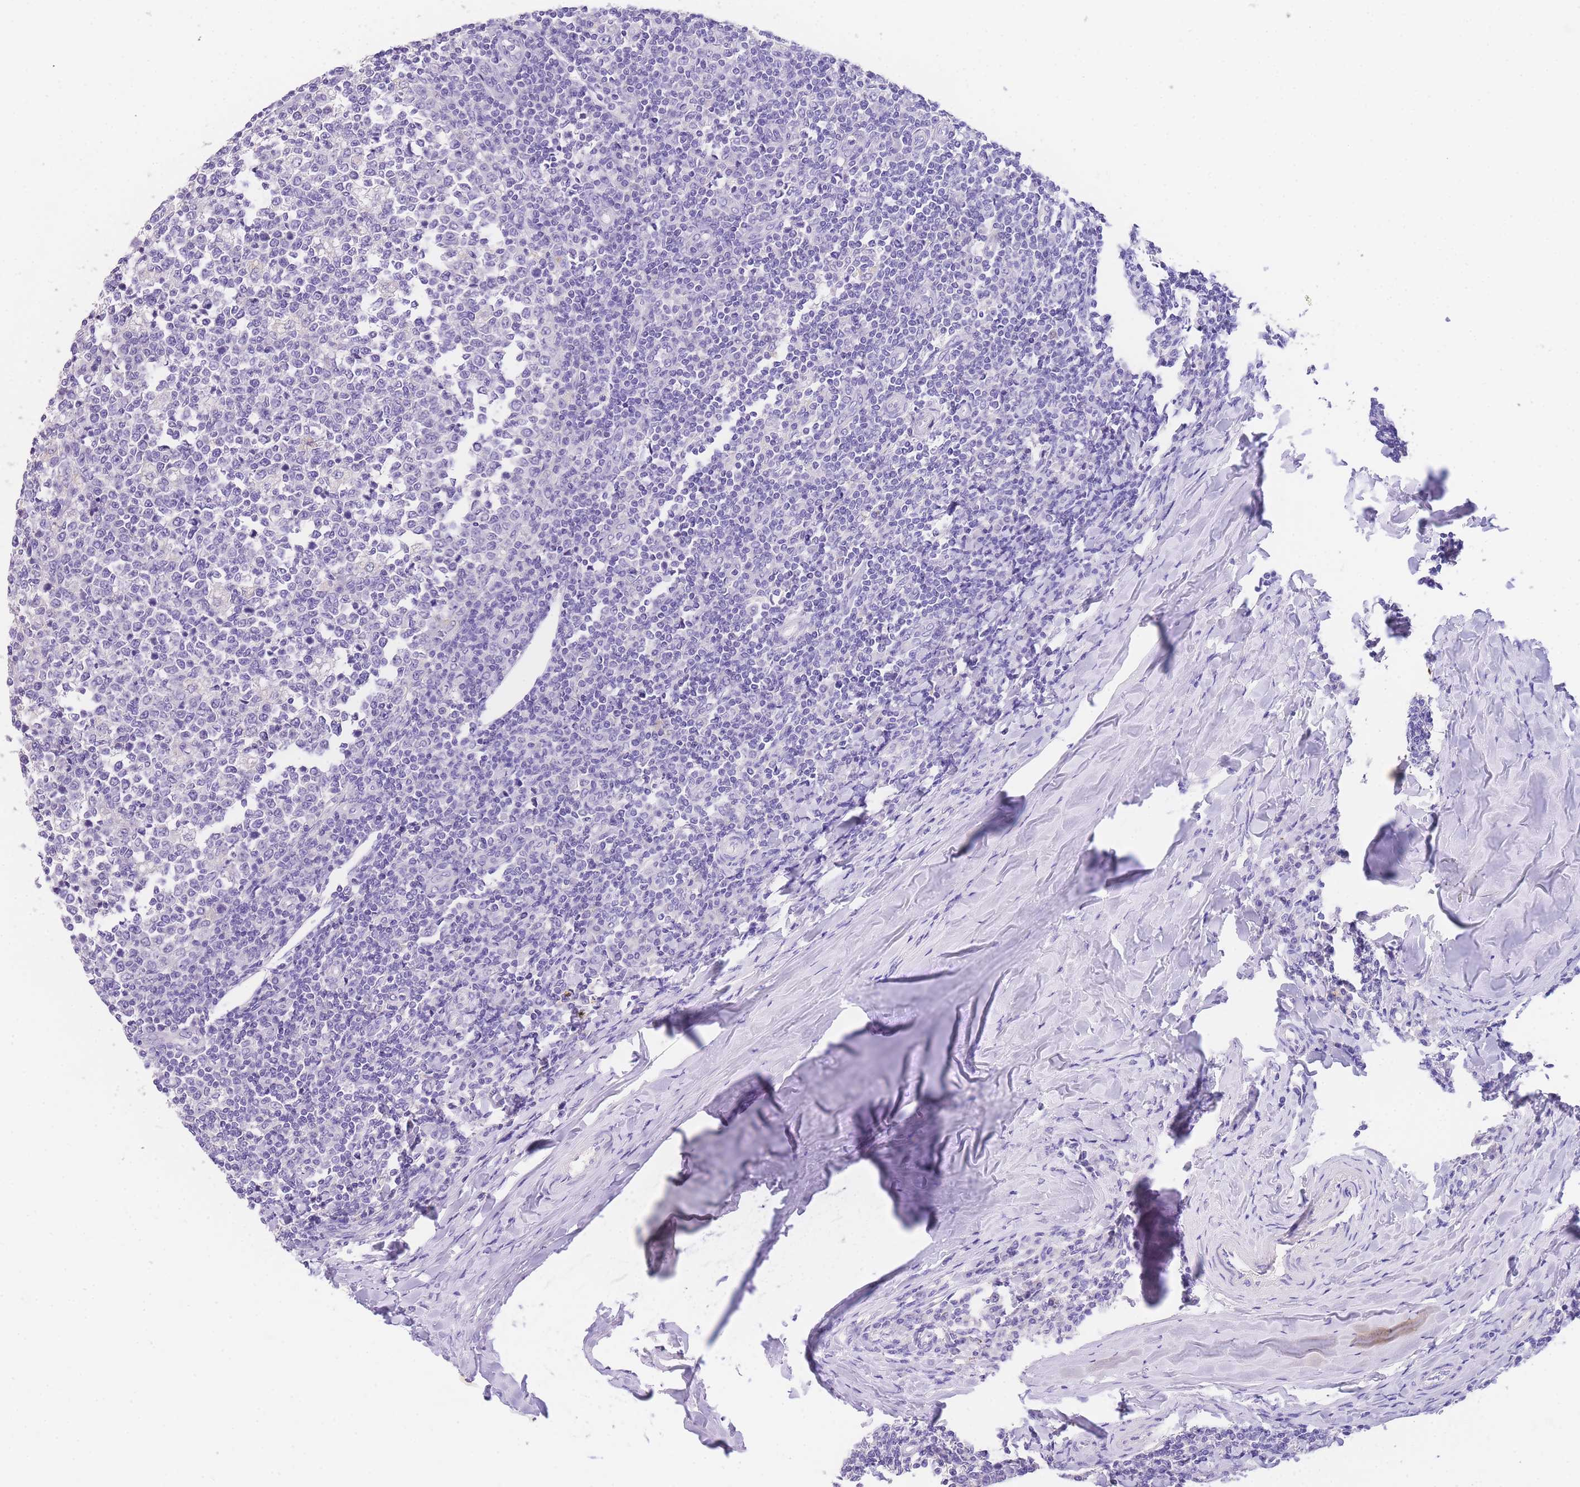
{"staining": {"intensity": "negative", "quantity": "none", "location": "none"}, "tissue": "tonsil", "cell_type": "Germinal center cells", "image_type": "normal", "snomed": [{"axis": "morphology", "description": "Normal tissue, NOS"}, {"axis": "topography", "description": "Tonsil"}], "caption": "A histopathology image of human tonsil is negative for staining in germinal center cells. (DAB immunohistochemistry (IHC) visualized using brightfield microscopy, high magnification).", "gene": "EPN2", "patient": {"sex": "female", "age": 19}}